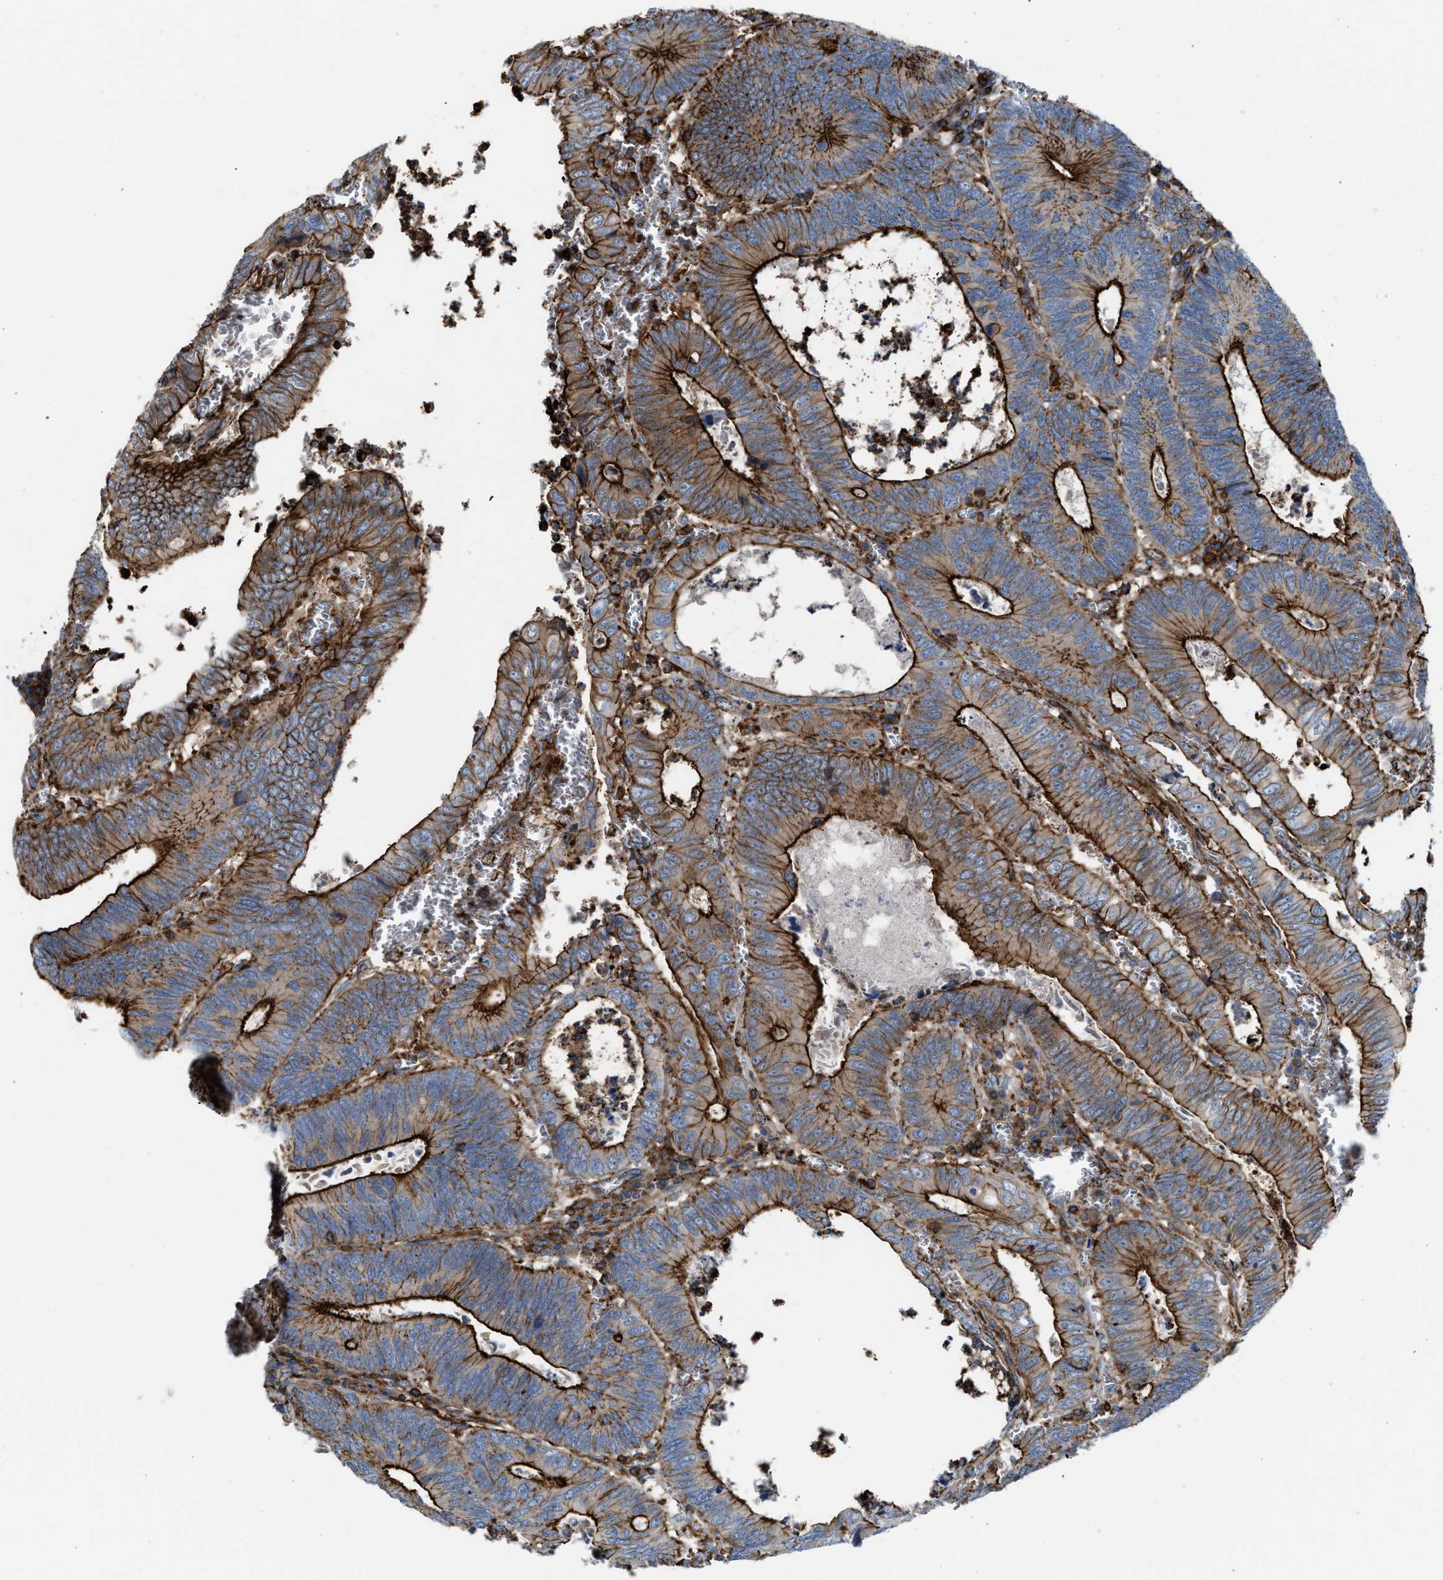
{"staining": {"intensity": "strong", "quantity": ">75%", "location": "cytoplasmic/membranous"}, "tissue": "colorectal cancer", "cell_type": "Tumor cells", "image_type": "cancer", "snomed": [{"axis": "morphology", "description": "Inflammation, NOS"}, {"axis": "morphology", "description": "Adenocarcinoma, NOS"}, {"axis": "topography", "description": "Colon"}], "caption": "Colorectal cancer (adenocarcinoma) stained with a brown dye reveals strong cytoplasmic/membranous positive staining in about >75% of tumor cells.", "gene": "AGPAT2", "patient": {"sex": "male", "age": 72}}